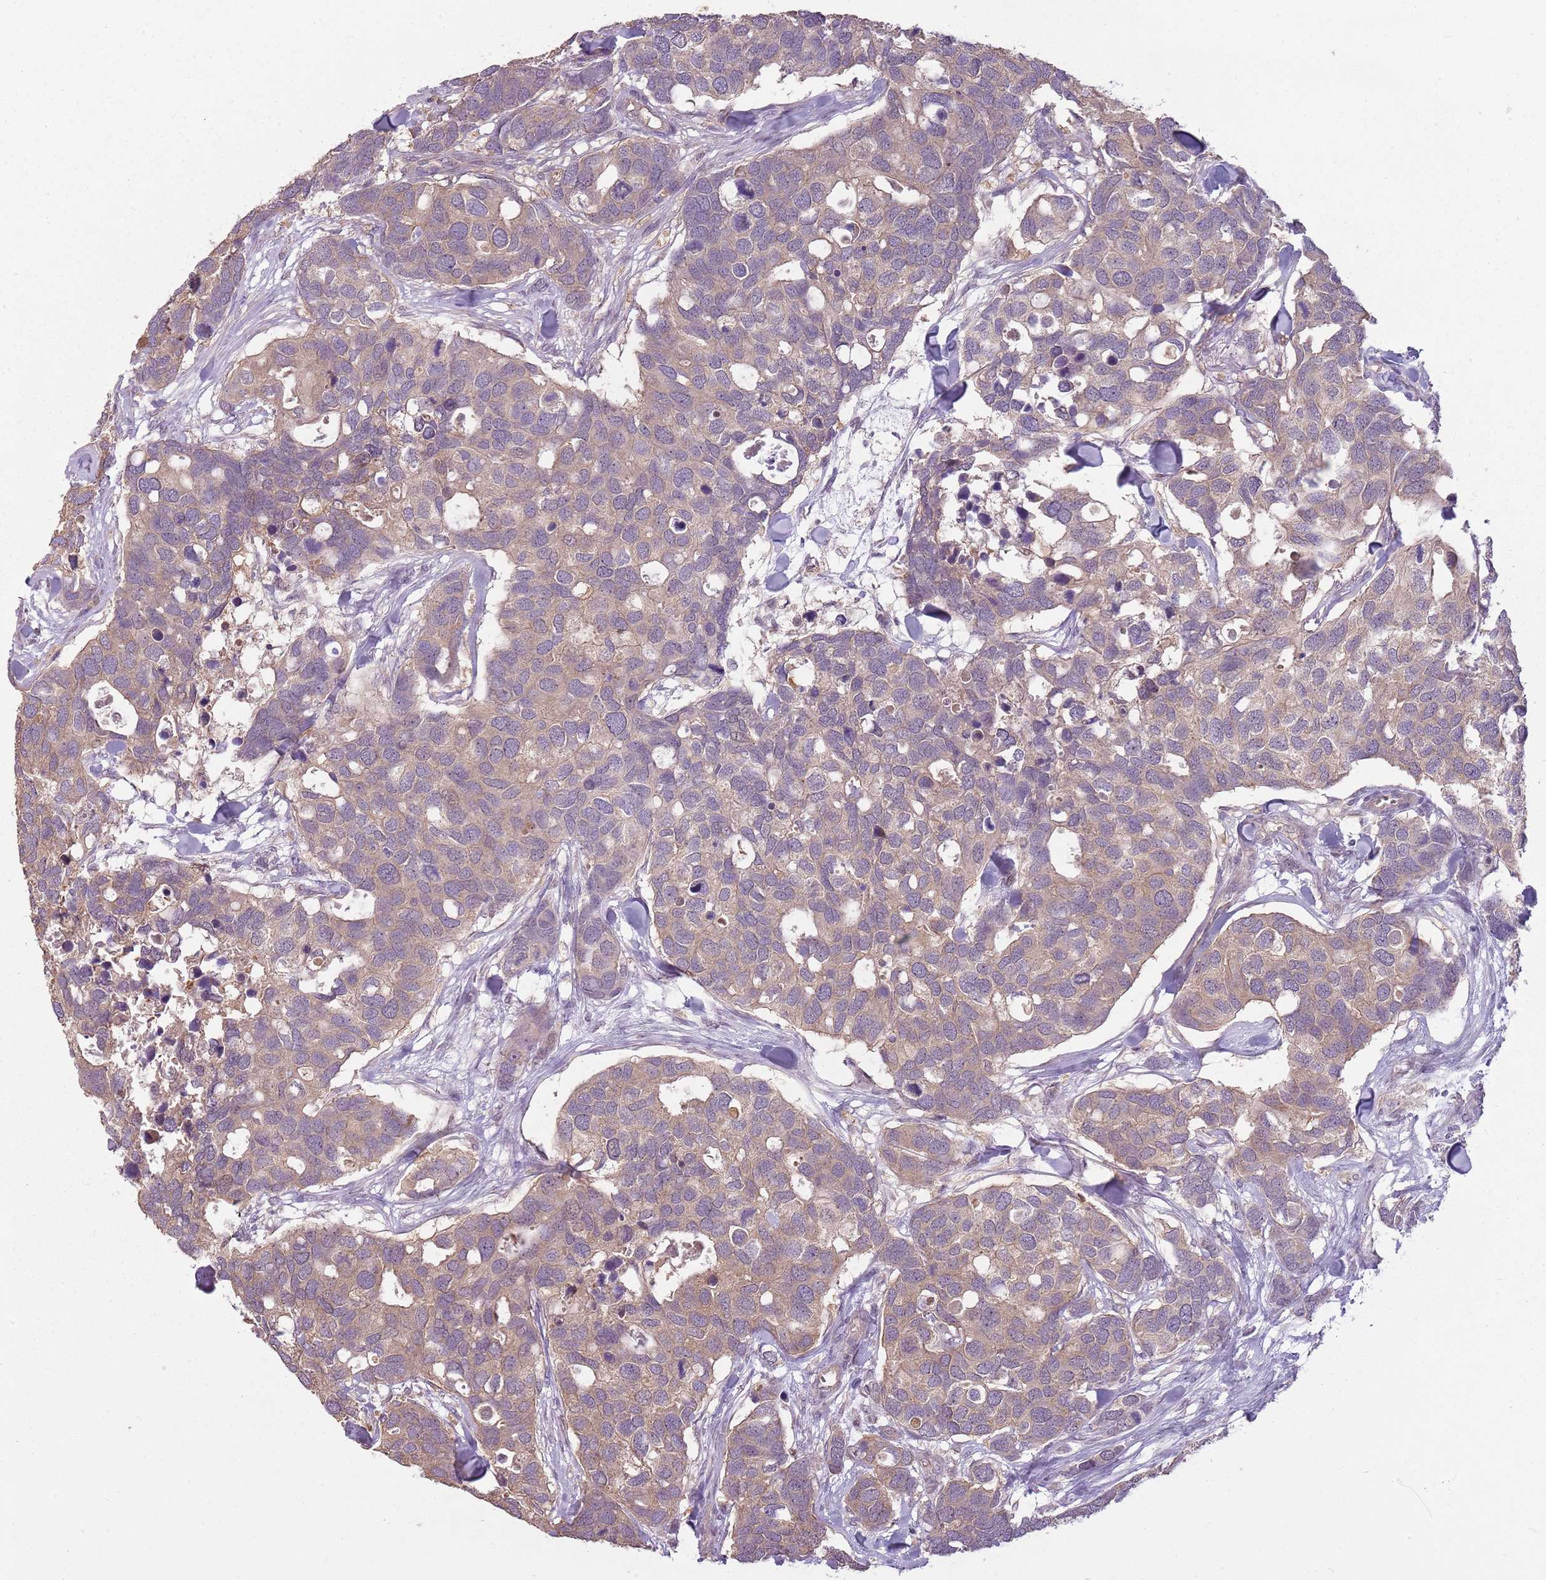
{"staining": {"intensity": "weak", "quantity": ">75%", "location": "cytoplasmic/membranous"}, "tissue": "breast cancer", "cell_type": "Tumor cells", "image_type": "cancer", "snomed": [{"axis": "morphology", "description": "Duct carcinoma"}, {"axis": "topography", "description": "Breast"}], "caption": "The immunohistochemical stain highlights weak cytoplasmic/membranous positivity in tumor cells of invasive ductal carcinoma (breast) tissue. (IHC, brightfield microscopy, high magnification).", "gene": "TEKT4", "patient": {"sex": "female", "age": 83}}